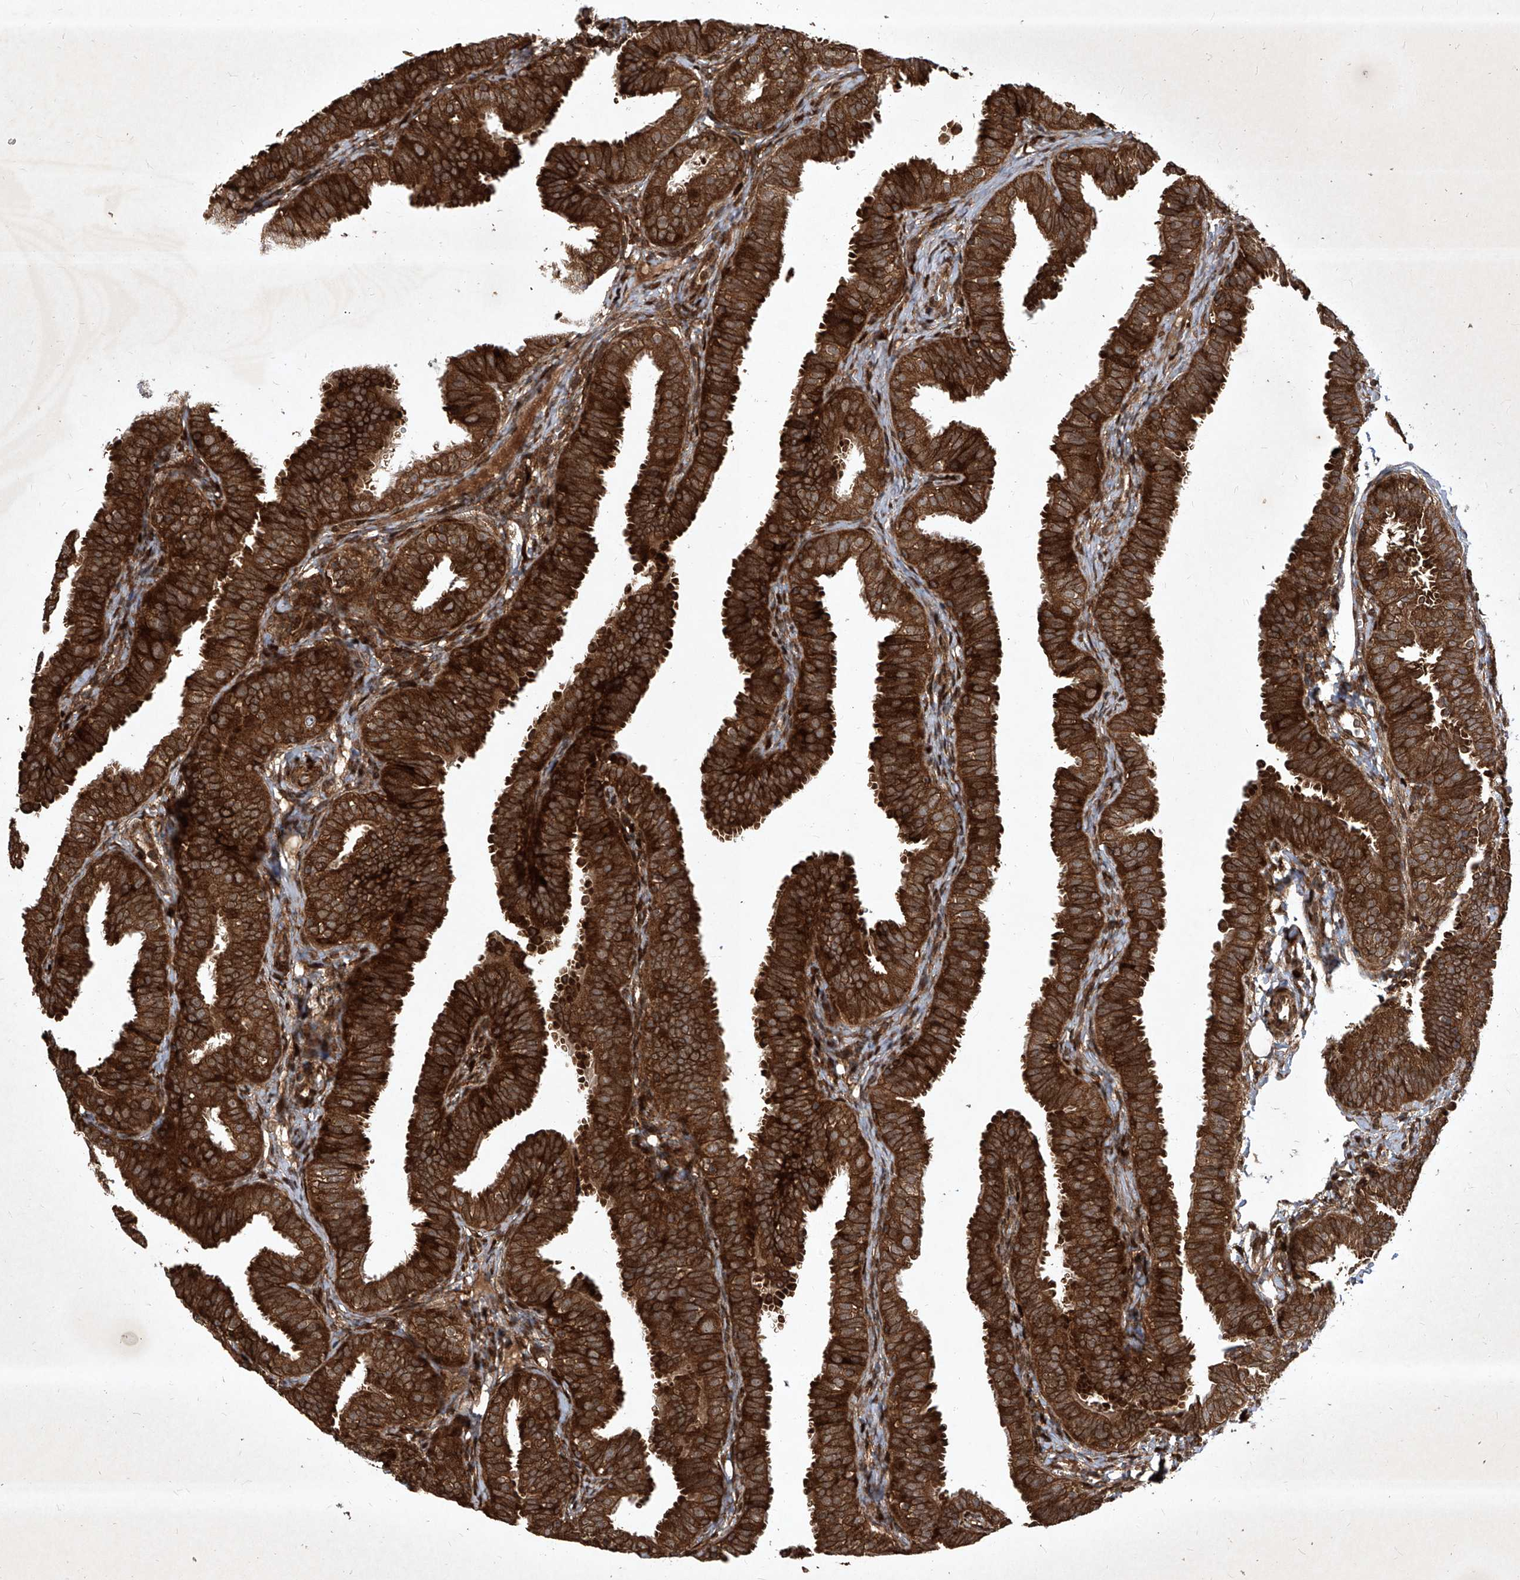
{"staining": {"intensity": "strong", "quantity": ">75%", "location": "cytoplasmic/membranous"}, "tissue": "fallopian tube", "cell_type": "Glandular cells", "image_type": "normal", "snomed": [{"axis": "morphology", "description": "Normal tissue, NOS"}, {"axis": "topography", "description": "Fallopian tube"}], "caption": "A micrograph of human fallopian tube stained for a protein exhibits strong cytoplasmic/membranous brown staining in glandular cells.", "gene": "MAGED2", "patient": {"sex": "female", "age": 35}}